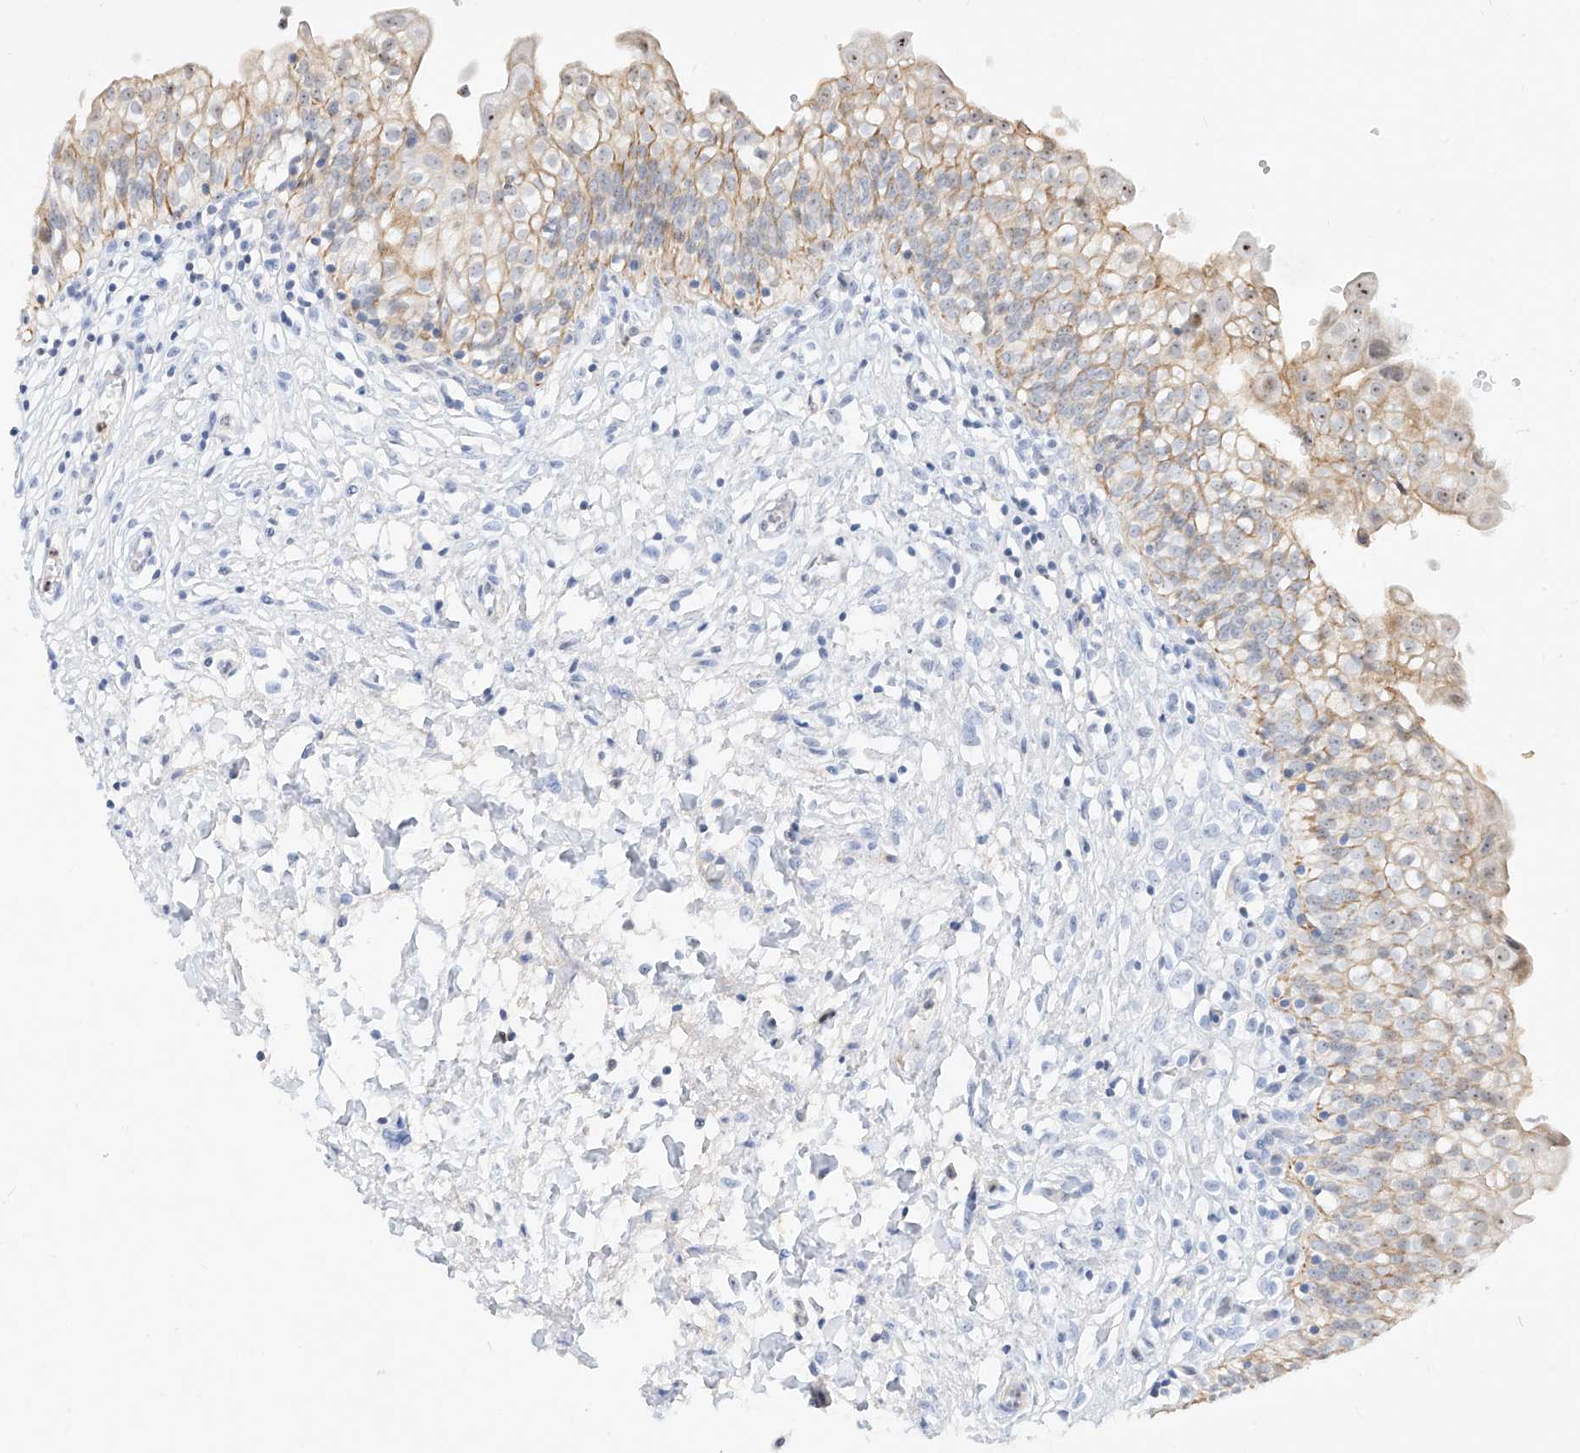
{"staining": {"intensity": "moderate", "quantity": "25%-75%", "location": "cytoplasmic/membranous,nuclear"}, "tissue": "urinary bladder", "cell_type": "Urothelial cells", "image_type": "normal", "snomed": [{"axis": "morphology", "description": "Normal tissue, NOS"}, {"axis": "topography", "description": "Urinary bladder"}], "caption": "Protein staining of normal urinary bladder demonstrates moderate cytoplasmic/membranous,nuclear positivity in about 25%-75% of urothelial cells.", "gene": "SNU13", "patient": {"sex": "male", "age": 55}}